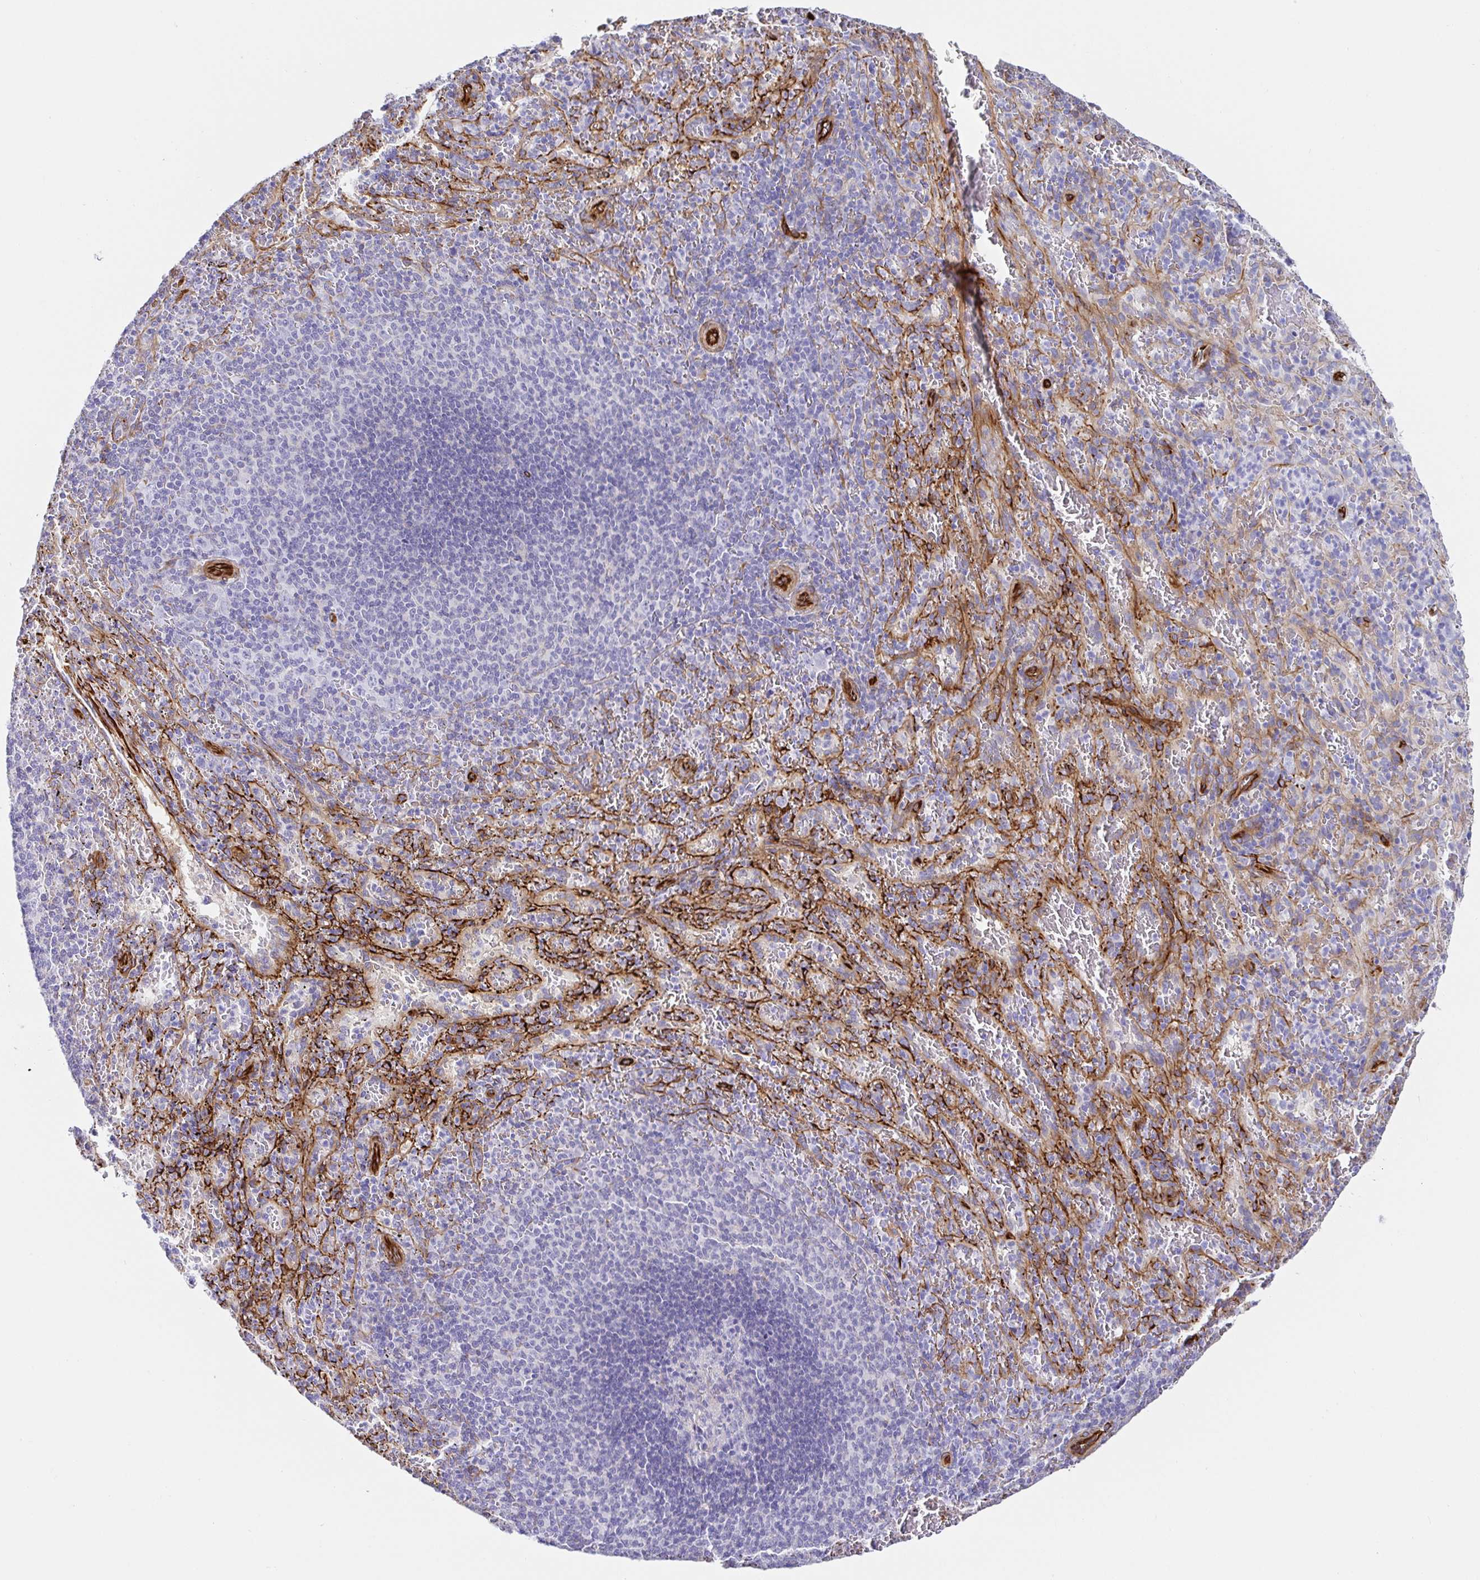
{"staining": {"intensity": "negative", "quantity": "none", "location": "none"}, "tissue": "spleen", "cell_type": "Cells in red pulp", "image_type": "normal", "snomed": [{"axis": "morphology", "description": "Normal tissue, NOS"}, {"axis": "topography", "description": "Spleen"}], "caption": "The micrograph demonstrates no staining of cells in red pulp in normal spleen.", "gene": "DOCK1", "patient": {"sex": "male", "age": 57}}